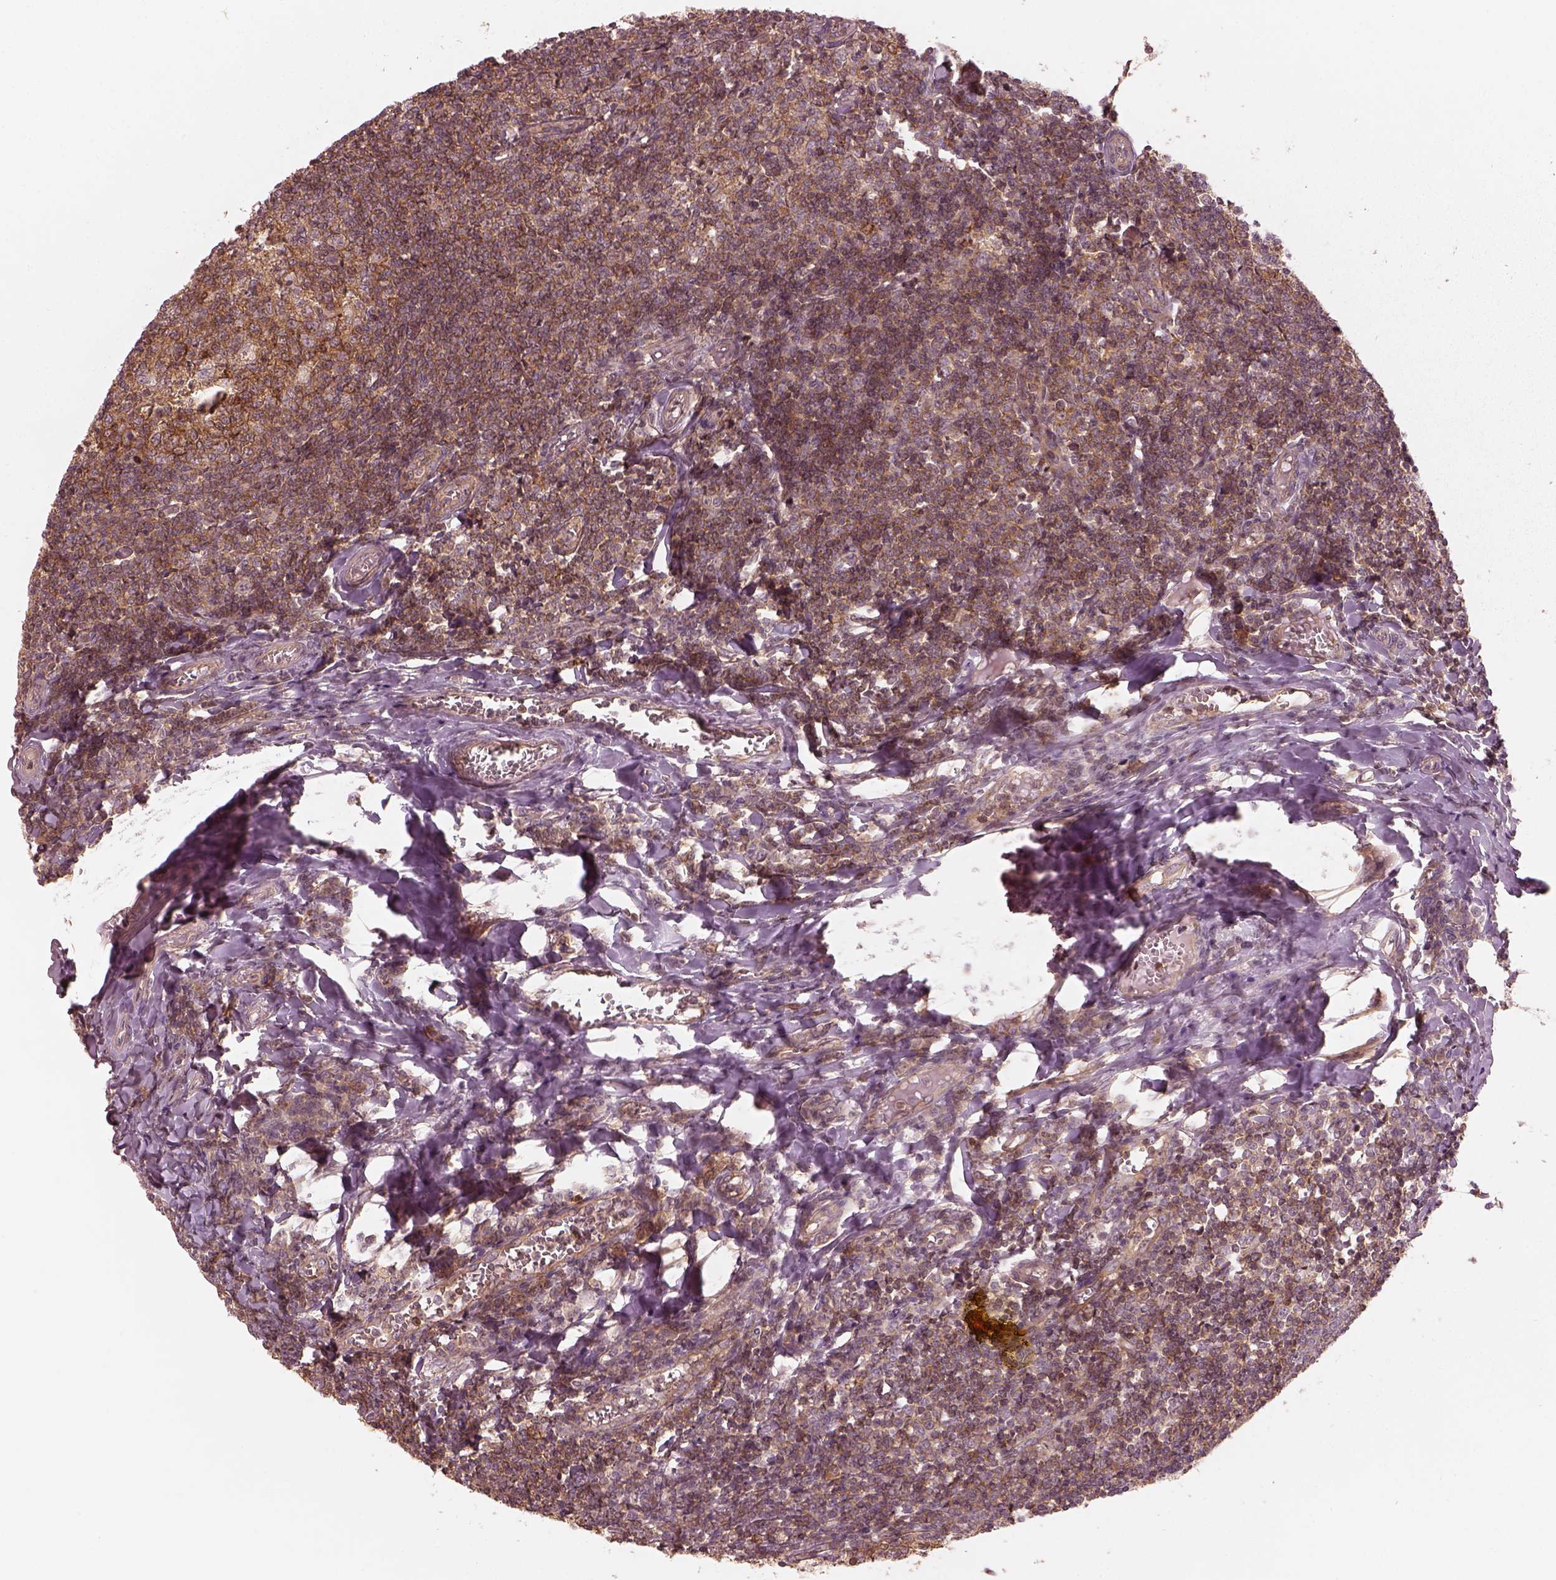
{"staining": {"intensity": "strong", "quantity": ">75%", "location": "cytoplasmic/membranous"}, "tissue": "tonsil", "cell_type": "Germinal center cells", "image_type": "normal", "snomed": [{"axis": "morphology", "description": "Normal tissue, NOS"}, {"axis": "topography", "description": "Tonsil"}], "caption": "A brown stain highlights strong cytoplasmic/membranous positivity of a protein in germinal center cells of normal human tonsil. The protein of interest is stained brown, and the nuclei are stained in blue (DAB (3,3'-diaminobenzidine) IHC with brightfield microscopy, high magnification).", "gene": "FAM107B", "patient": {"sex": "female", "age": 12}}